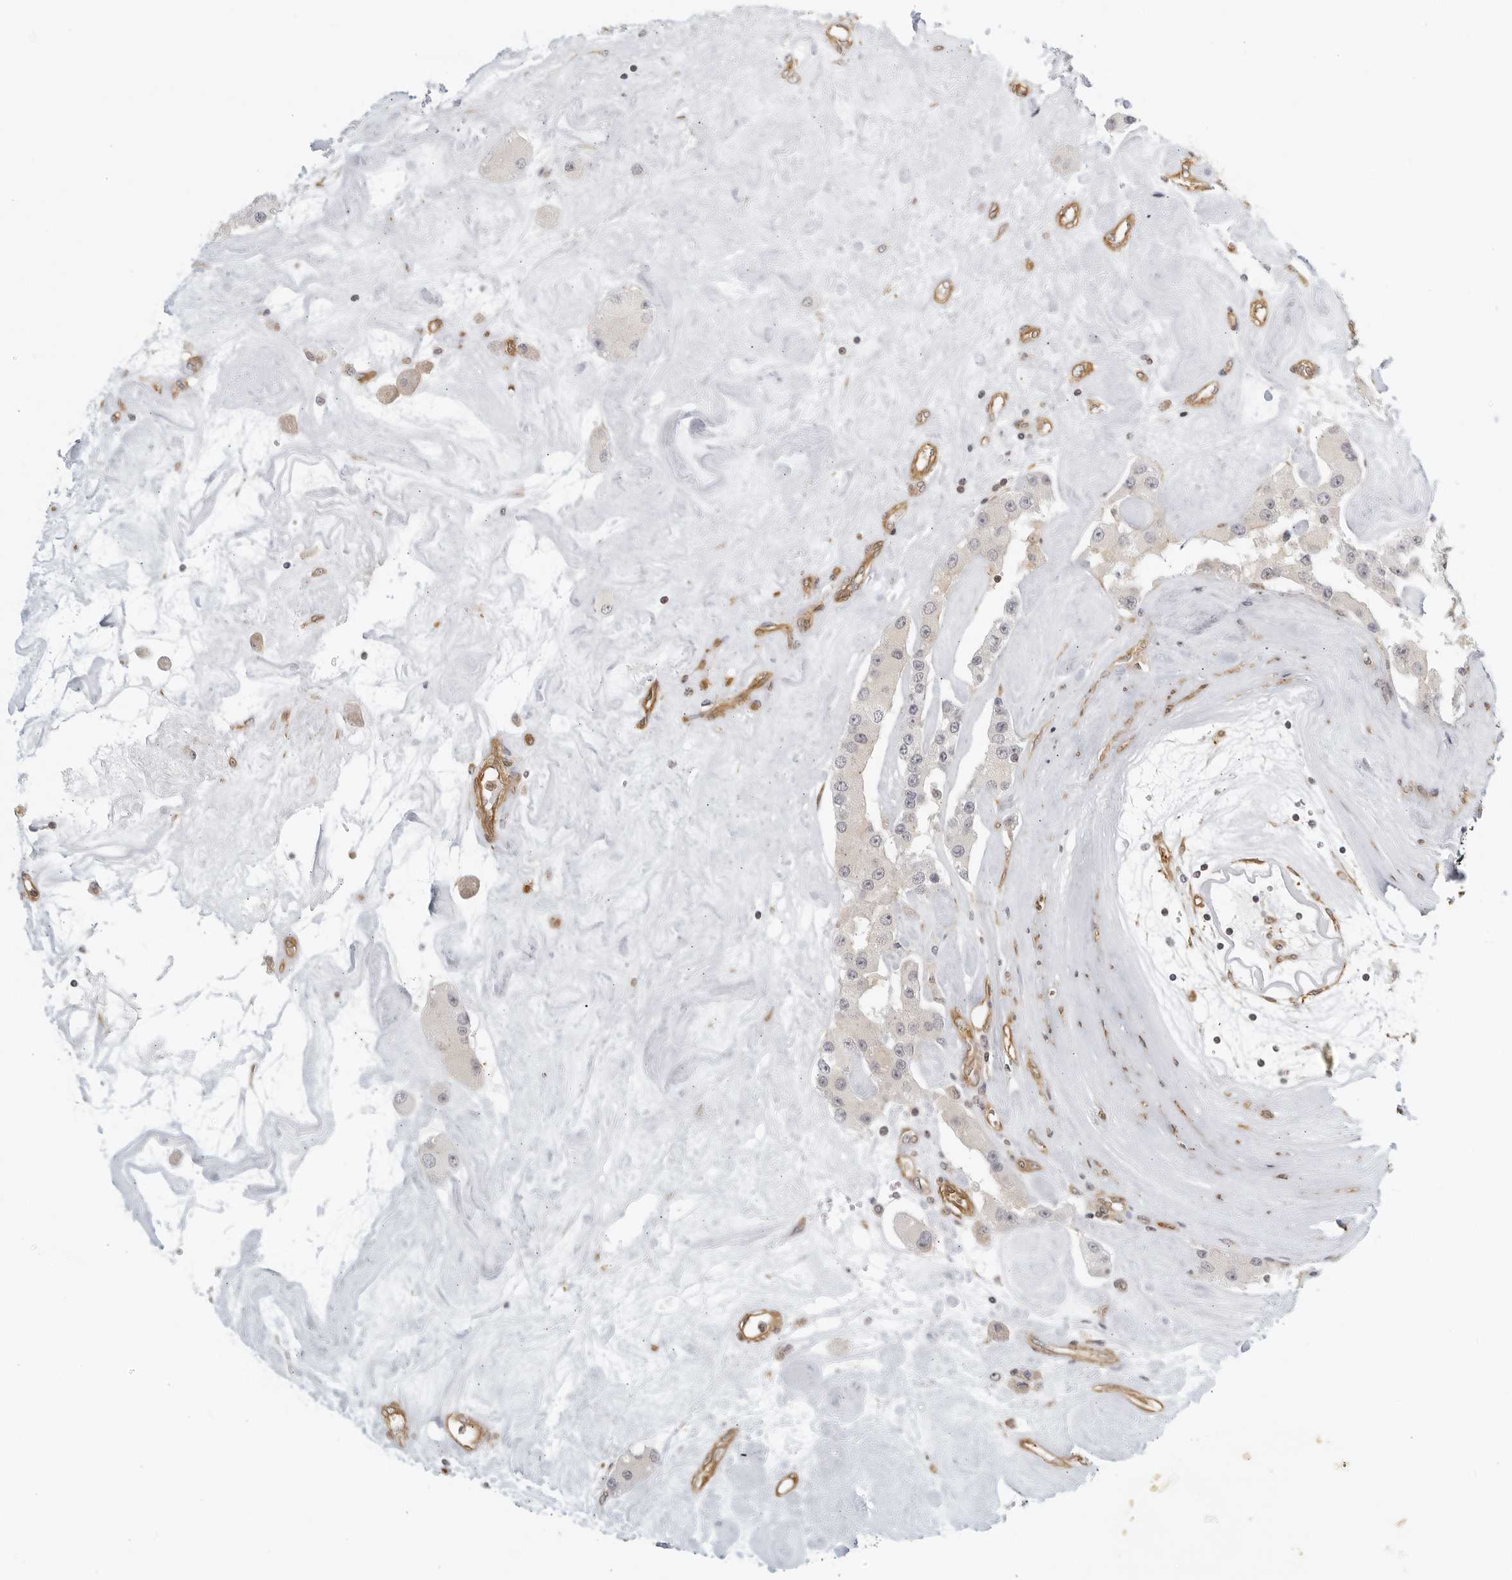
{"staining": {"intensity": "negative", "quantity": "none", "location": "none"}, "tissue": "carcinoid", "cell_type": "Tumor cells", "image_type": "cancer", "snomed": [{"axis": "morphology", "description": "Carcinoid, malignant, NOS"}, {"axis": "topography", "description": "Pancreas"}], "caption": "The image reveals no staining of tumor cells in carcinoid.", "gene": "SERTAD4", "patient": {"sex": "male", "age": 41}}